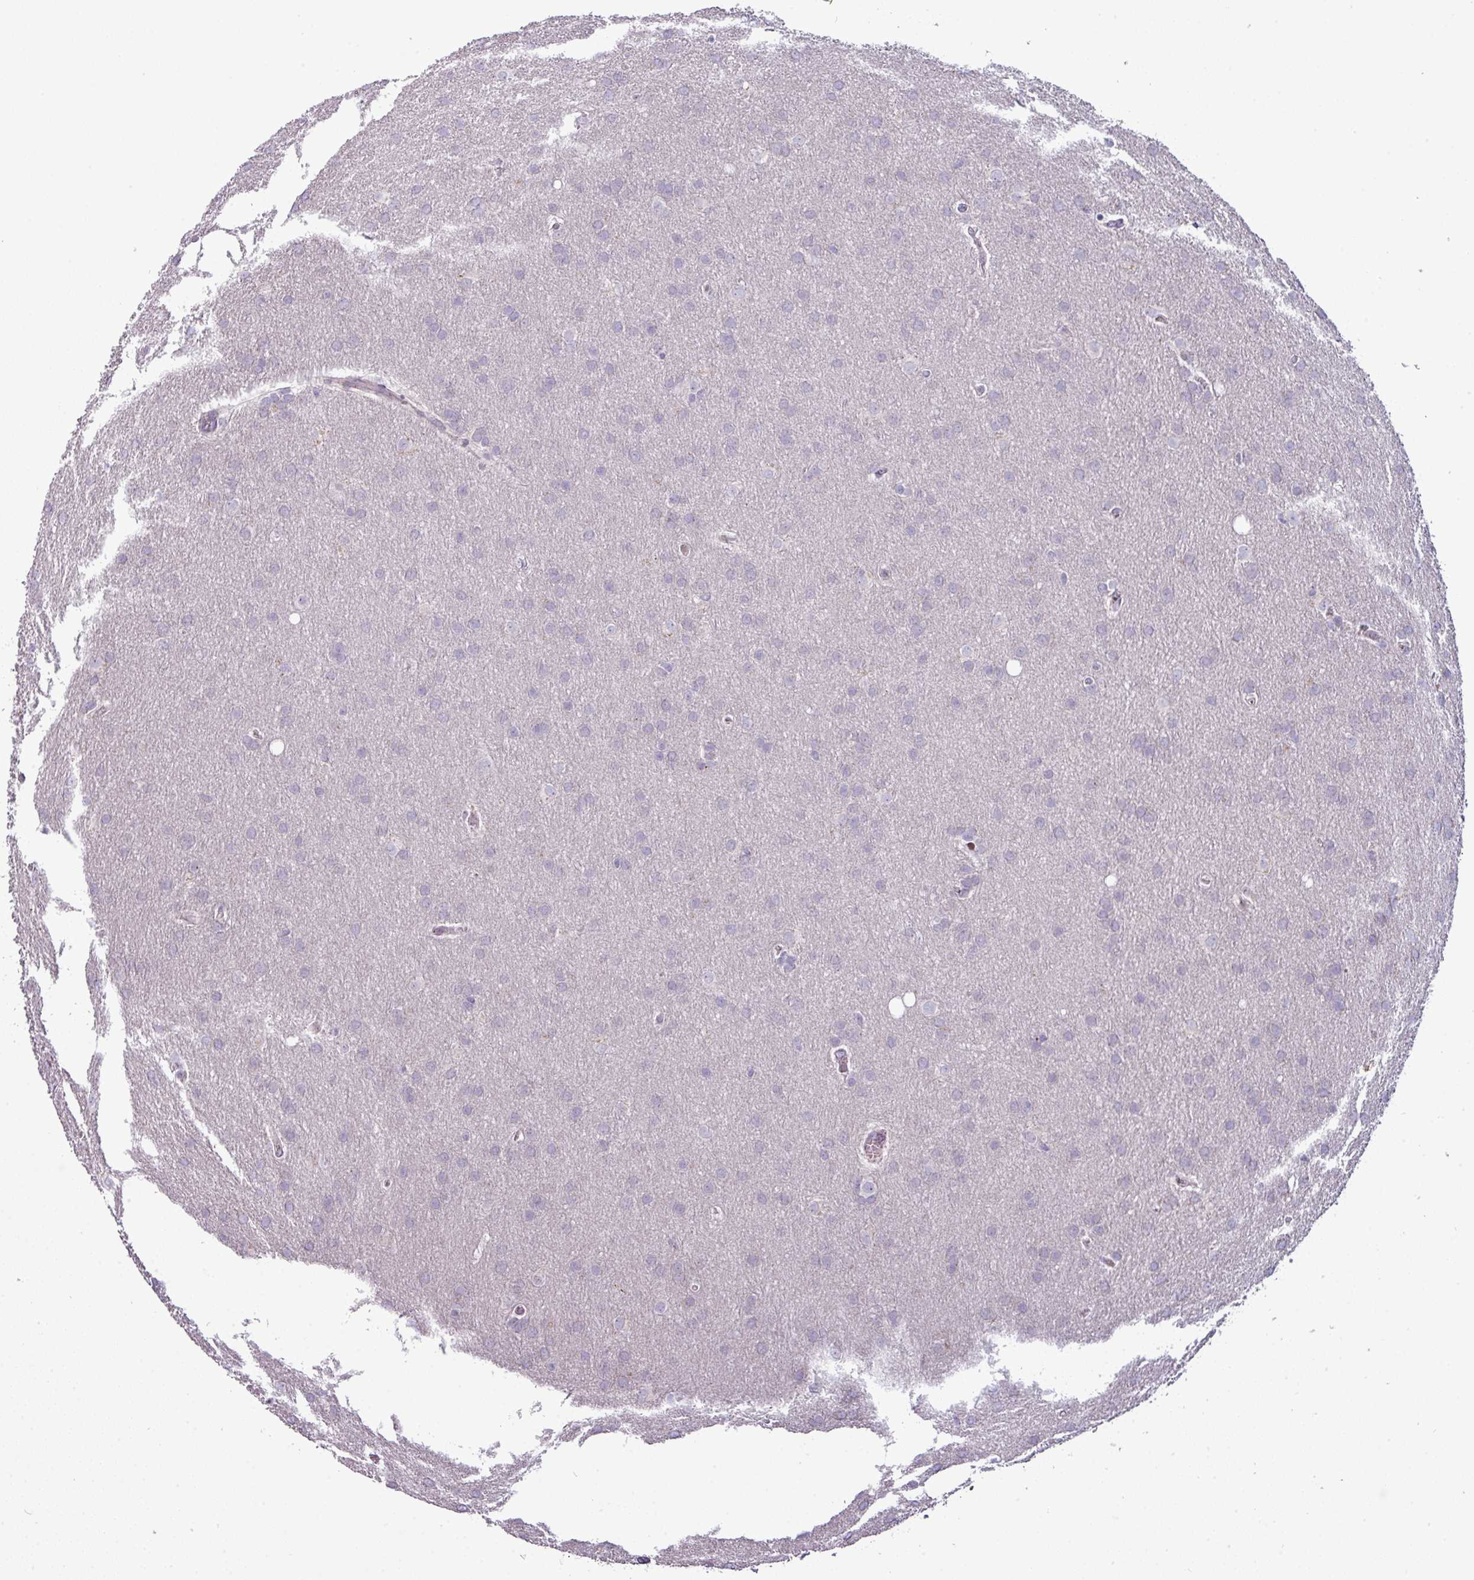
{"staining": {"intensity": "negative", "quantity": "none", "location": "none"}, "tissue": "glioma", "cell_type": "Tumor cells", "image_type": "cancer", "snomed": [{"axis": "morphology", "description": "Glioma, malignant, Low grade"}, {"axis": "topography", "description": "Brain"}], "caption": "Malignant low-grade glioma was stained to show a protein in brown. There is no significant positivity in tumor cells.", "gene": "TMEFF1", "patient": {"sex": "female", "age": 32}}